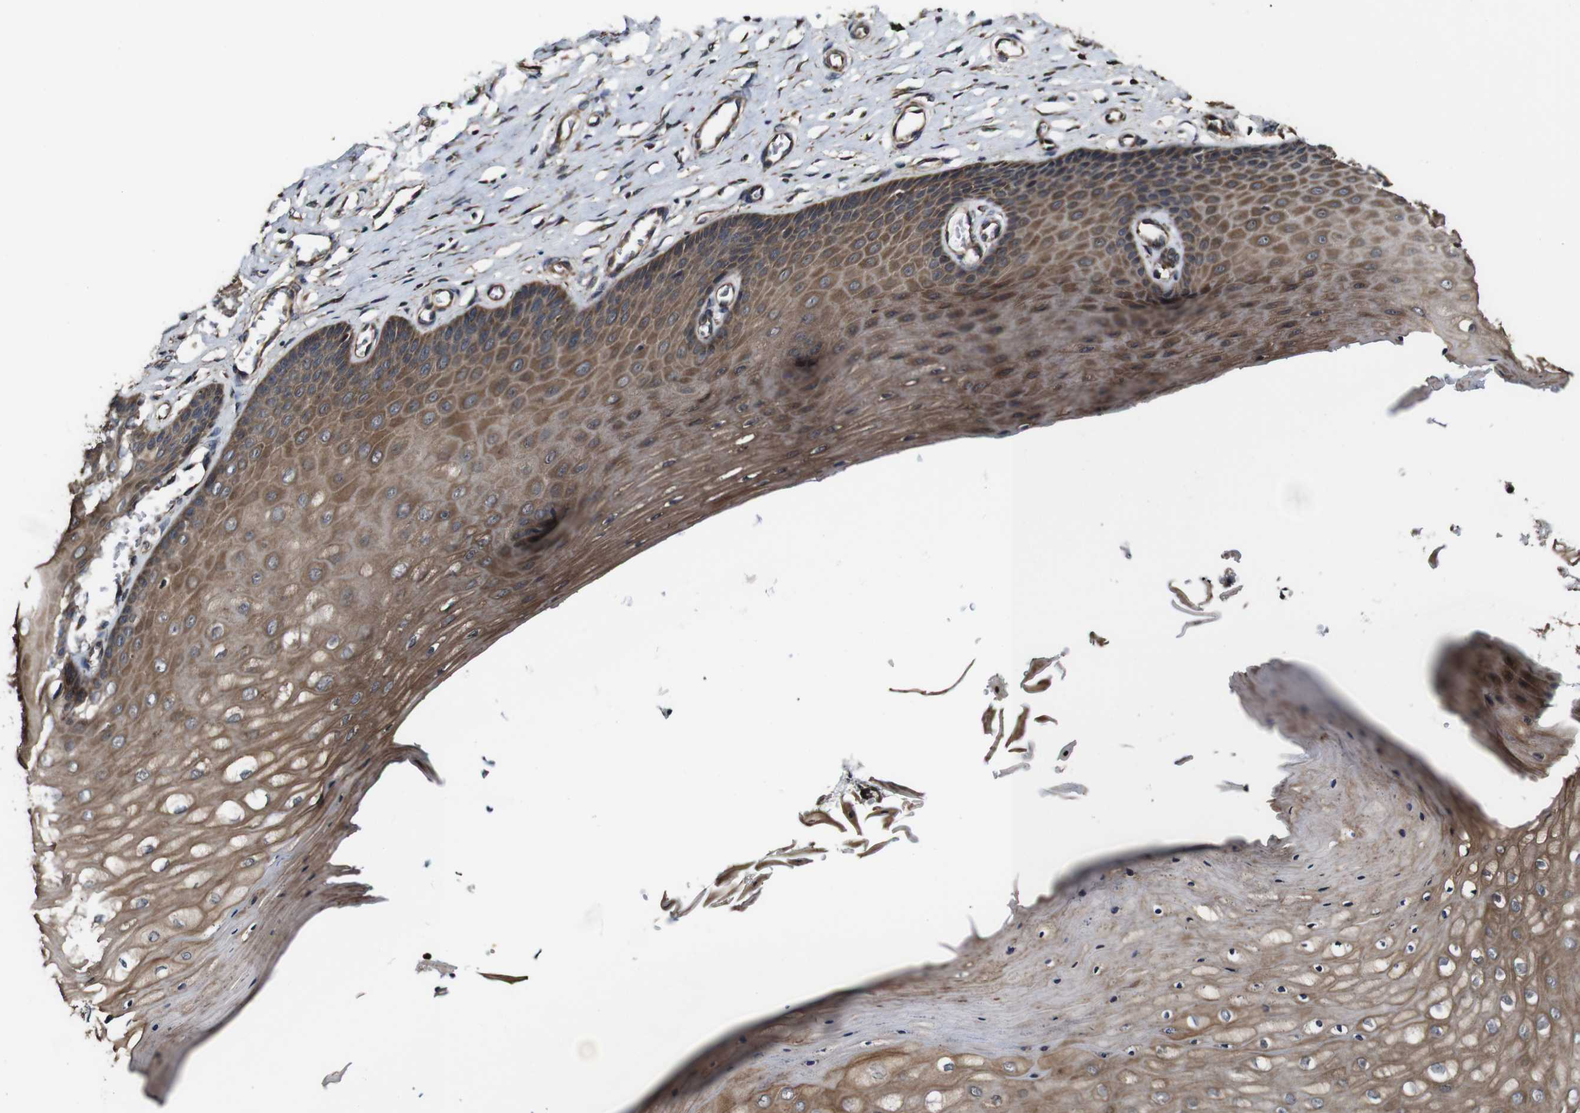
{"staining": {"intensity": "strong", "quantity": ">75%", "location": "cytoplasmic/membranous"}, "tissue": "cervix", "cell_type": "Glandular cells", "image_type": "normal", "snomed": [{"axis": "morphology", "description": "Normal tissue, NOS"}, {"axis": "topography", "description": "Cervix"}], "caption": "Immunohistochemical staining of unremarkable cervix exhibits >75% levels of strong cytoplasmic/membranous protein positivity in about >75% of glandular cells.", "gene": "BTN3A3", "patient": {"sex": "female", "age": 55}}